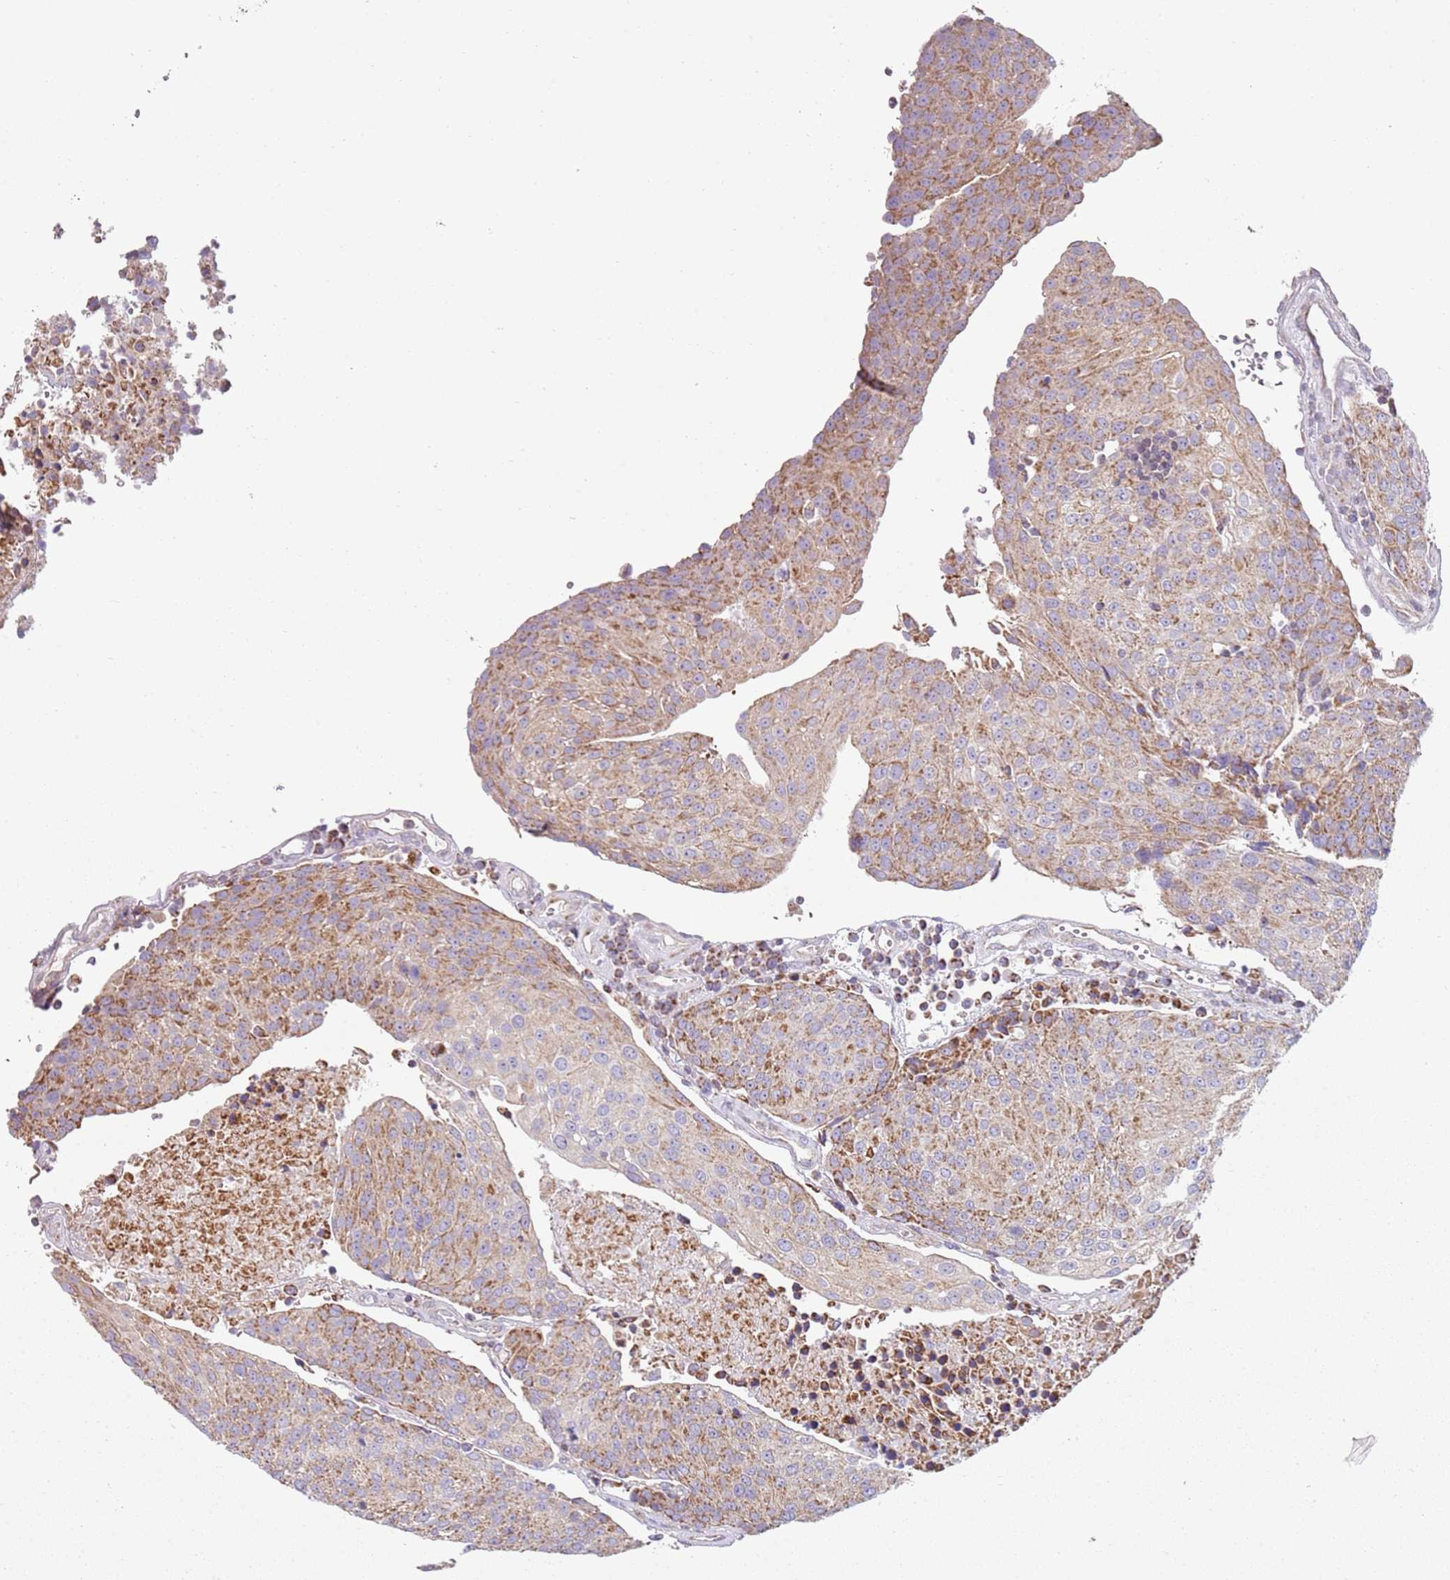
{"staining": {"intensity": "moderate", "quantity": "25%-75%", "location": "cytoplasmic/membranous"}, "tissue": "urothelial cancer", "cell_type": "Tumor cells", "image_type": "cancer", "snomed": [{"axis": "morphology", "description": "Urothelial carcinoma, High grade"}, {"axis": "topography", "description": "Urinary bladder"}], "caption": "Approximately 25%-75% of tumor cells in urothelial cancer display moderate cytoplasmic/membranous protein expression as visualized by brown immunohistochemical staining.", "gene": "GAS8", "patient": {"sex": "female", "age": 85}}